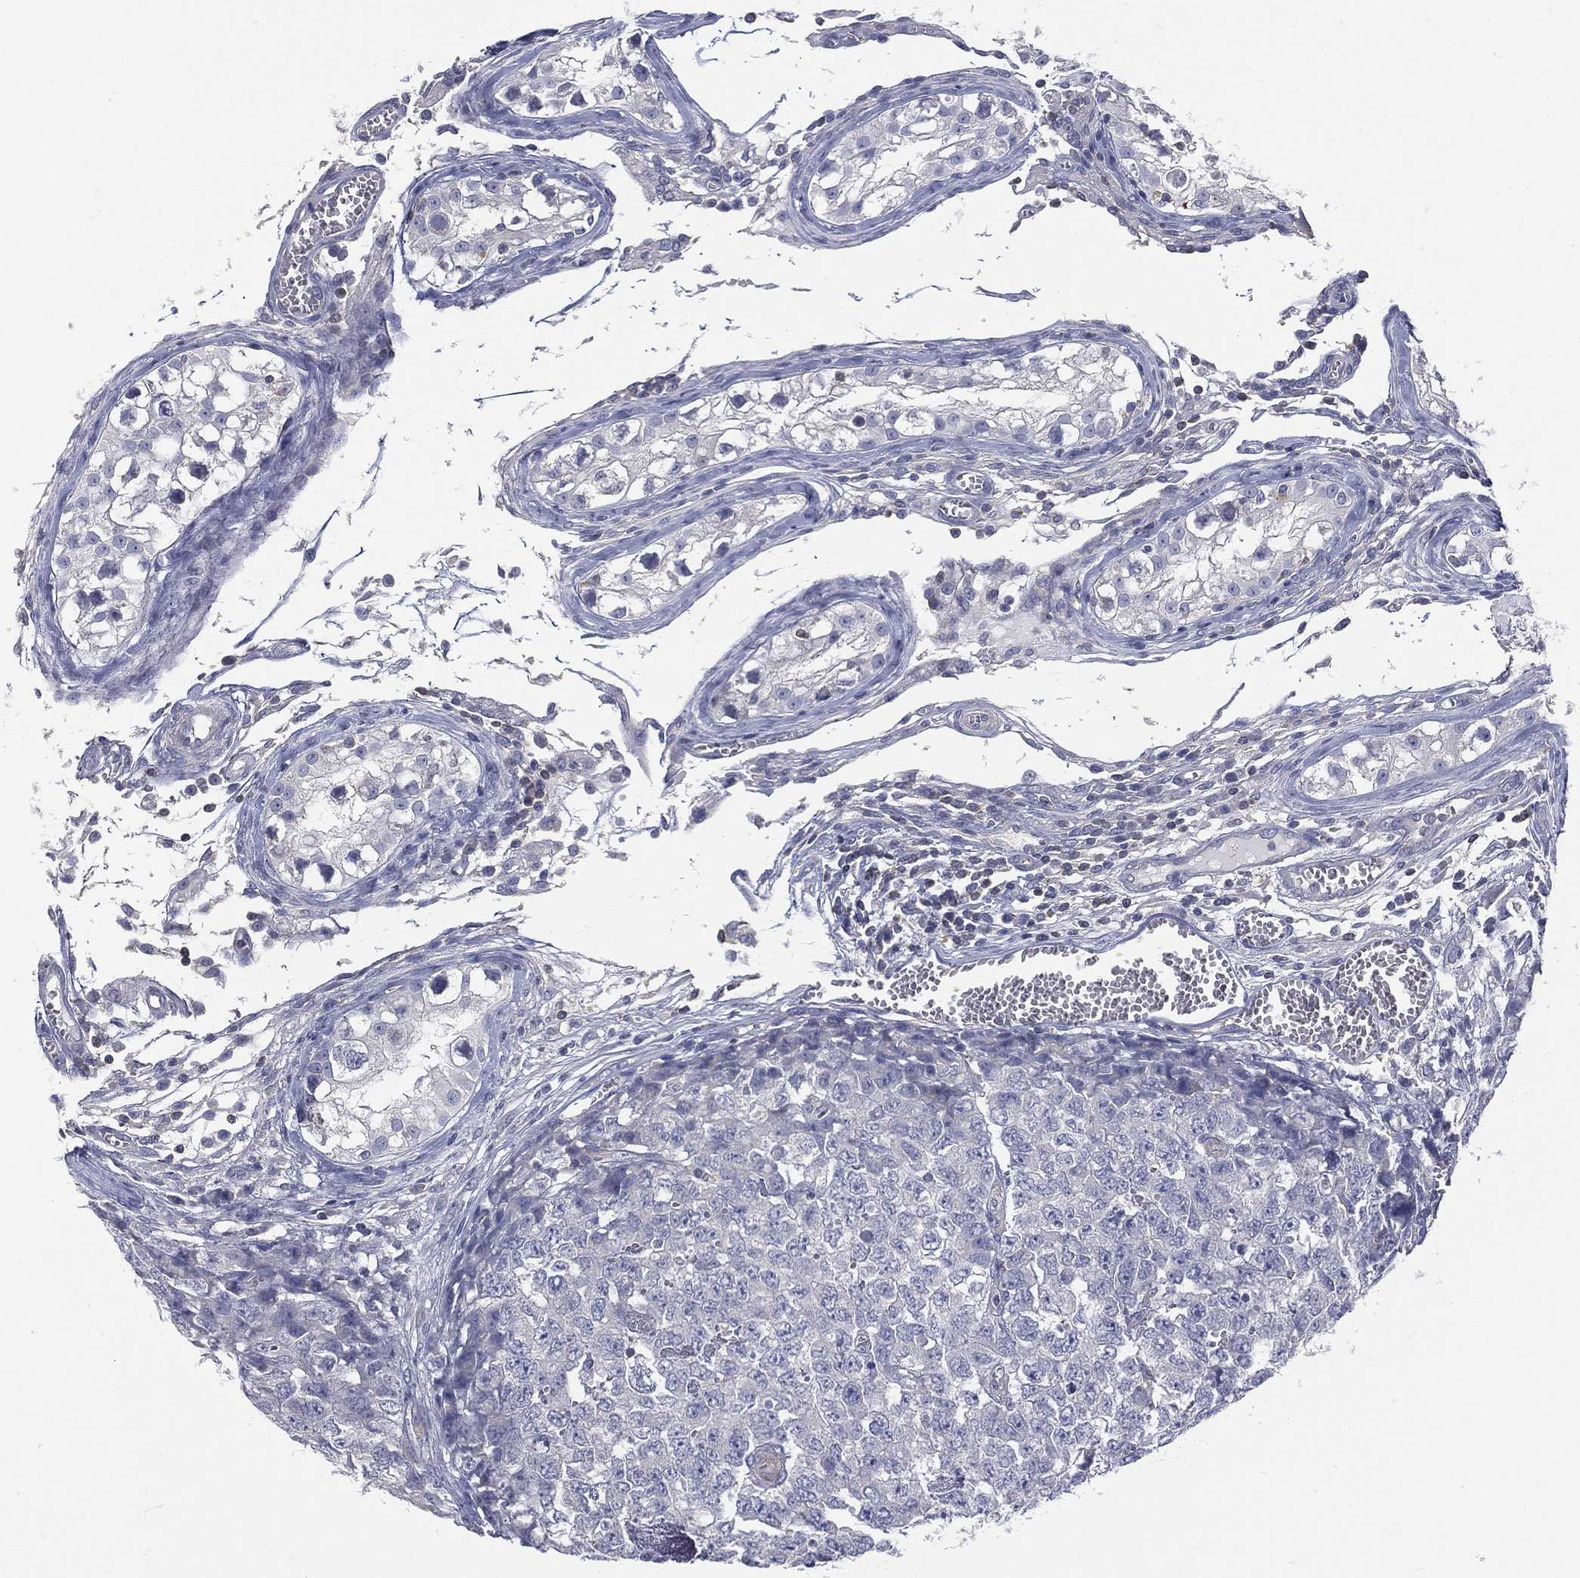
{"staining": {"intensity": "negative", "quantity": "none", "location": "none"}, "tissue": "testis cancer", "cell_type": "Tumor cells", "image_type": "cancer", "snomed": [{"axis": "morphology", "description": "Carcinoma, Embryonal, NOS"}, {"axis": "topography", "description": "Testis"}], "caption": "An IHC micrograph of testis cancer (embryonal carcinoma) is shown. There is no staining in tumor cells of testis cancer (embryonal carcinoma).", "gene": "ETNPPL", "patient": {"sex": "male", "age": 23}}